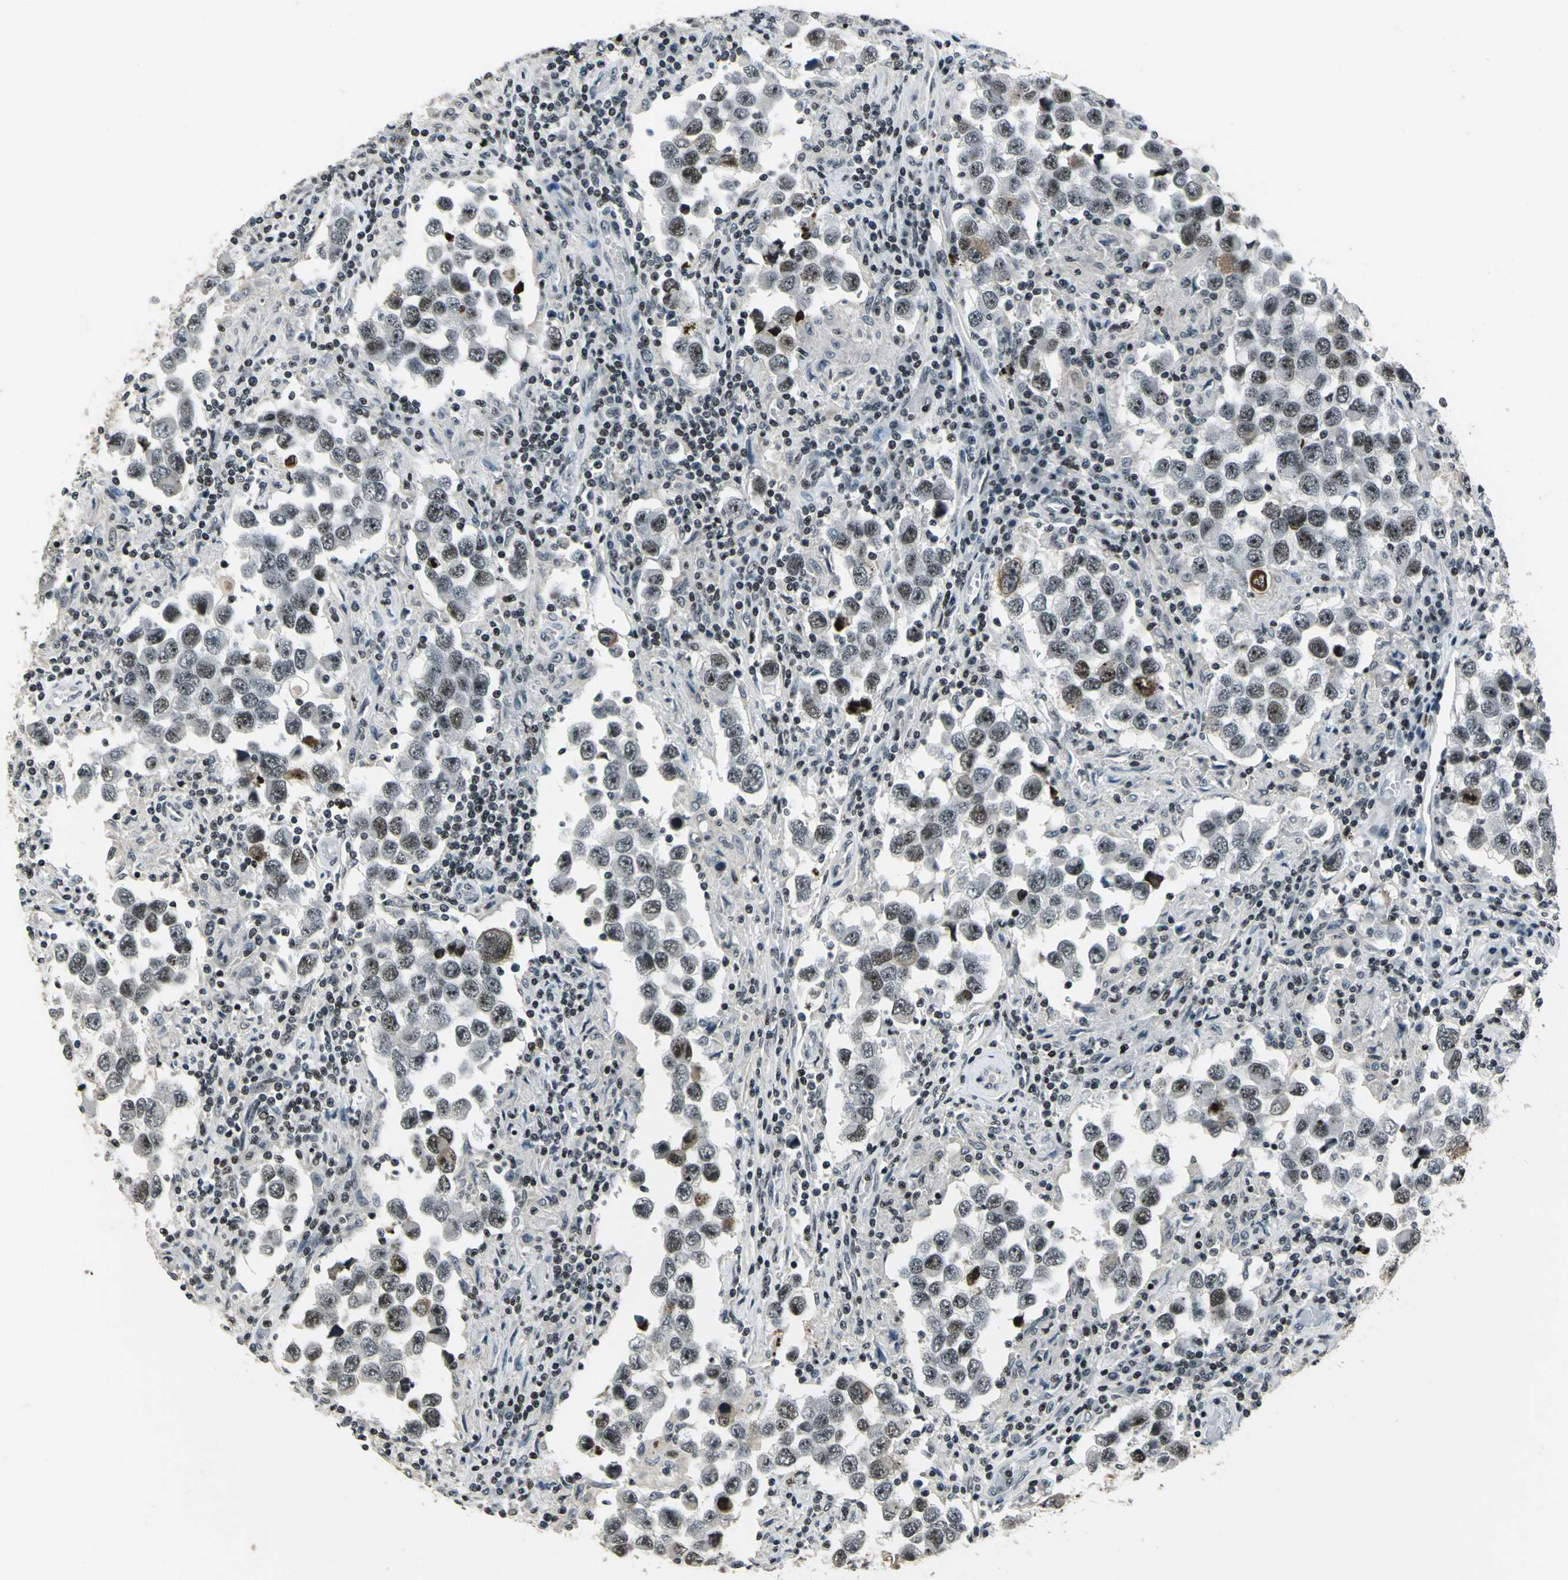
{"staining": {"intensity": "weak", "quantity": "<25%", "location": "nuclear"}, "tissue": "testis cancer", "cell_type": "Tumor cells", "image_type": "cancer", "snomed": [{"axis": "morphology", "description": "Carcinoma, Embryonal, NOS"}, {"axis": "topography", "description": "Testis"}], "caption": "A micrograph of testis embryonal carcinoma stained for a protein reveals no brown staining in tumor cells.", "gene": "UBTF", "patient": {"sex": "male", "age": 21}}